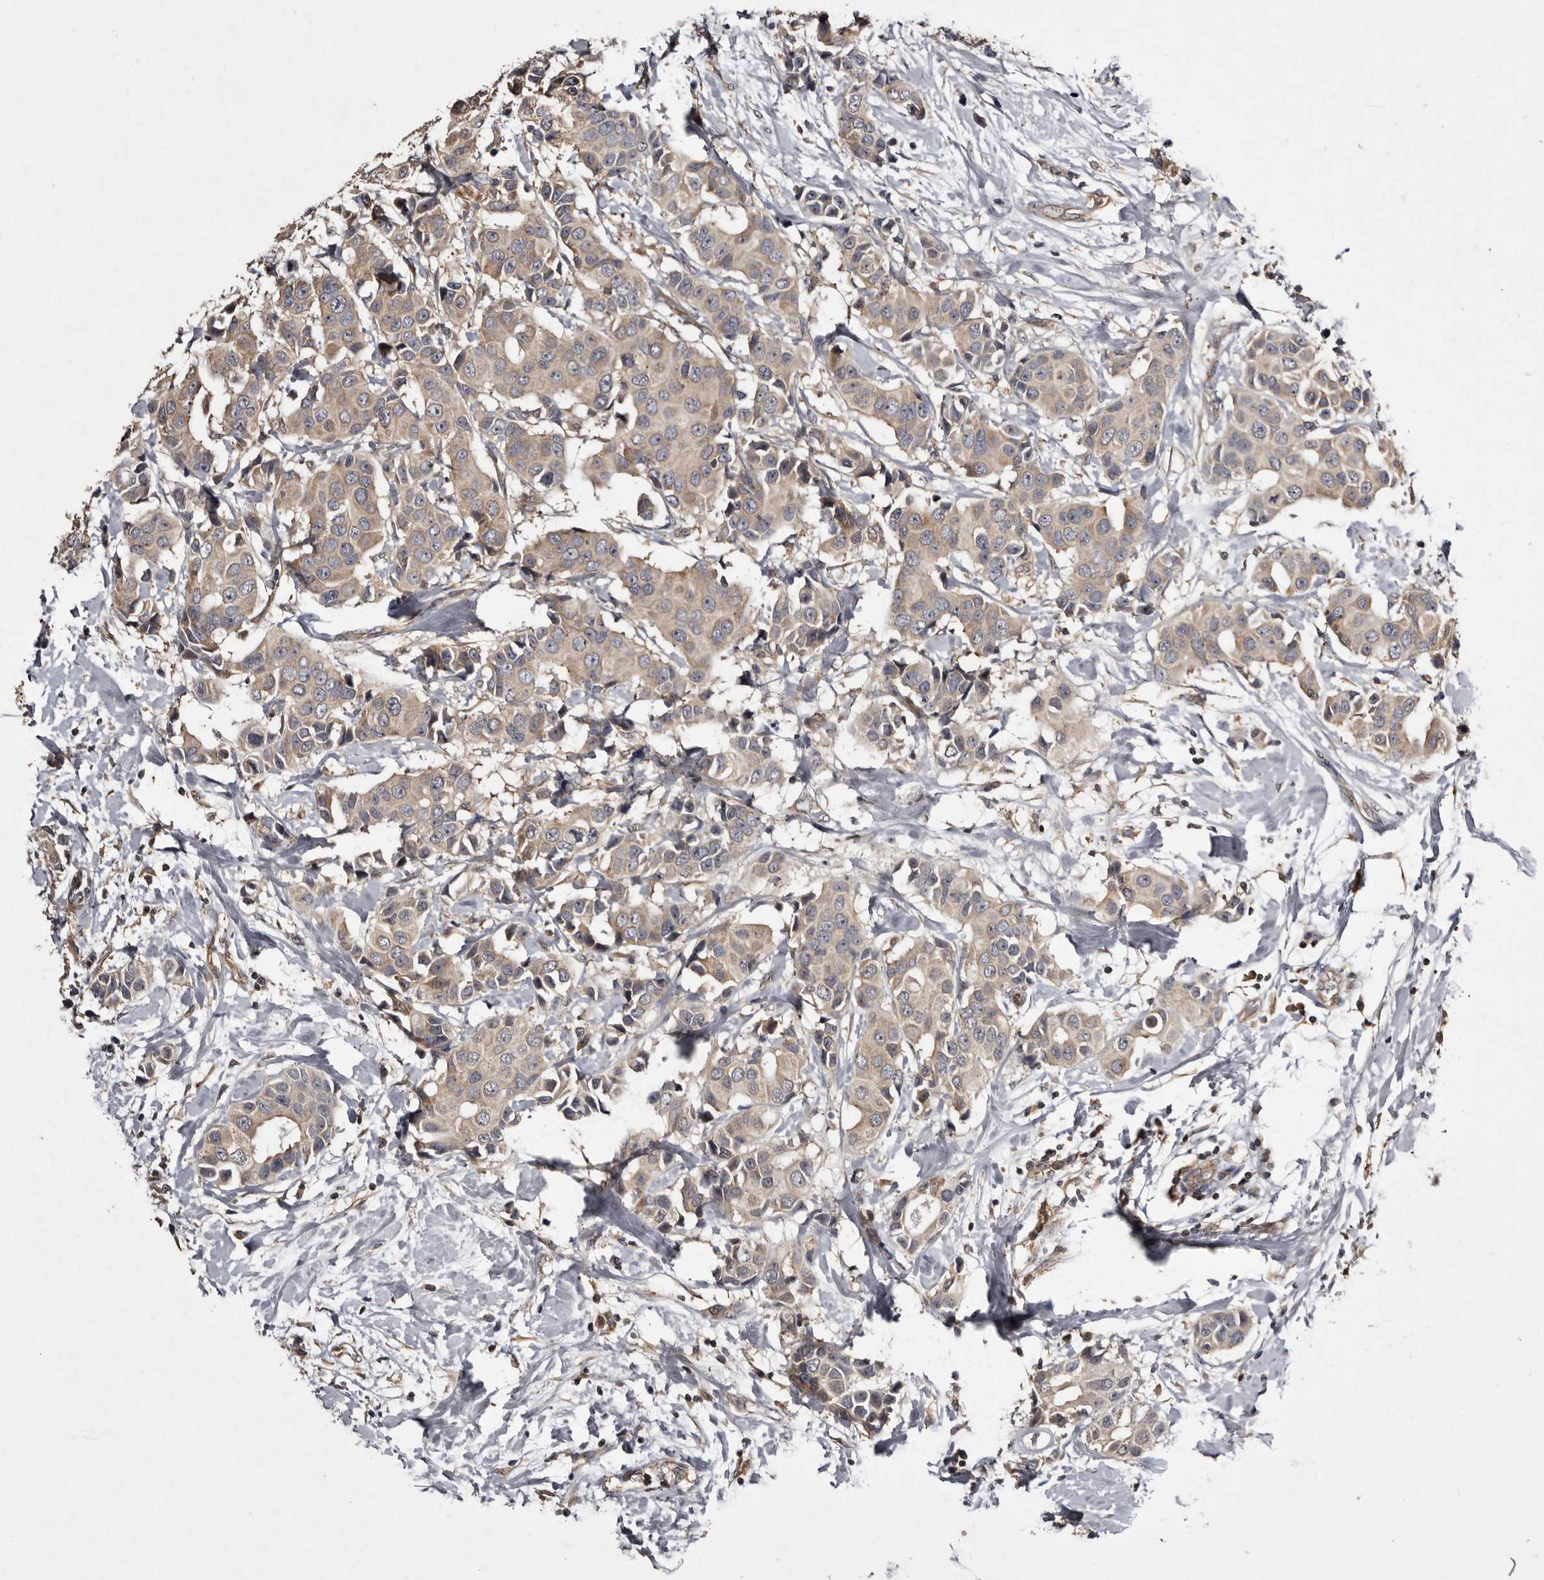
{"staining": {"intensity": "weak", "quantity": "25%-75%", "location": "cytoplasmic/membranous"}, "tissue": "breast cancer", "cell_type": "Tumor cells", "image_type": "cancer", "snomed": [{"axis": "morphology", "description": "Normal tissue, NOS"}, {"axis": "morphology", "description": "Duct carcinoma"}, {"axis": "topography", "description": "Breast"}], "caption": "Breast infiltrating ductal carcinoma stained with a protein marker shows weak staining in tumor cells.", "gene": "DARS1", "patient": {"sex": "female", "age": 39}}